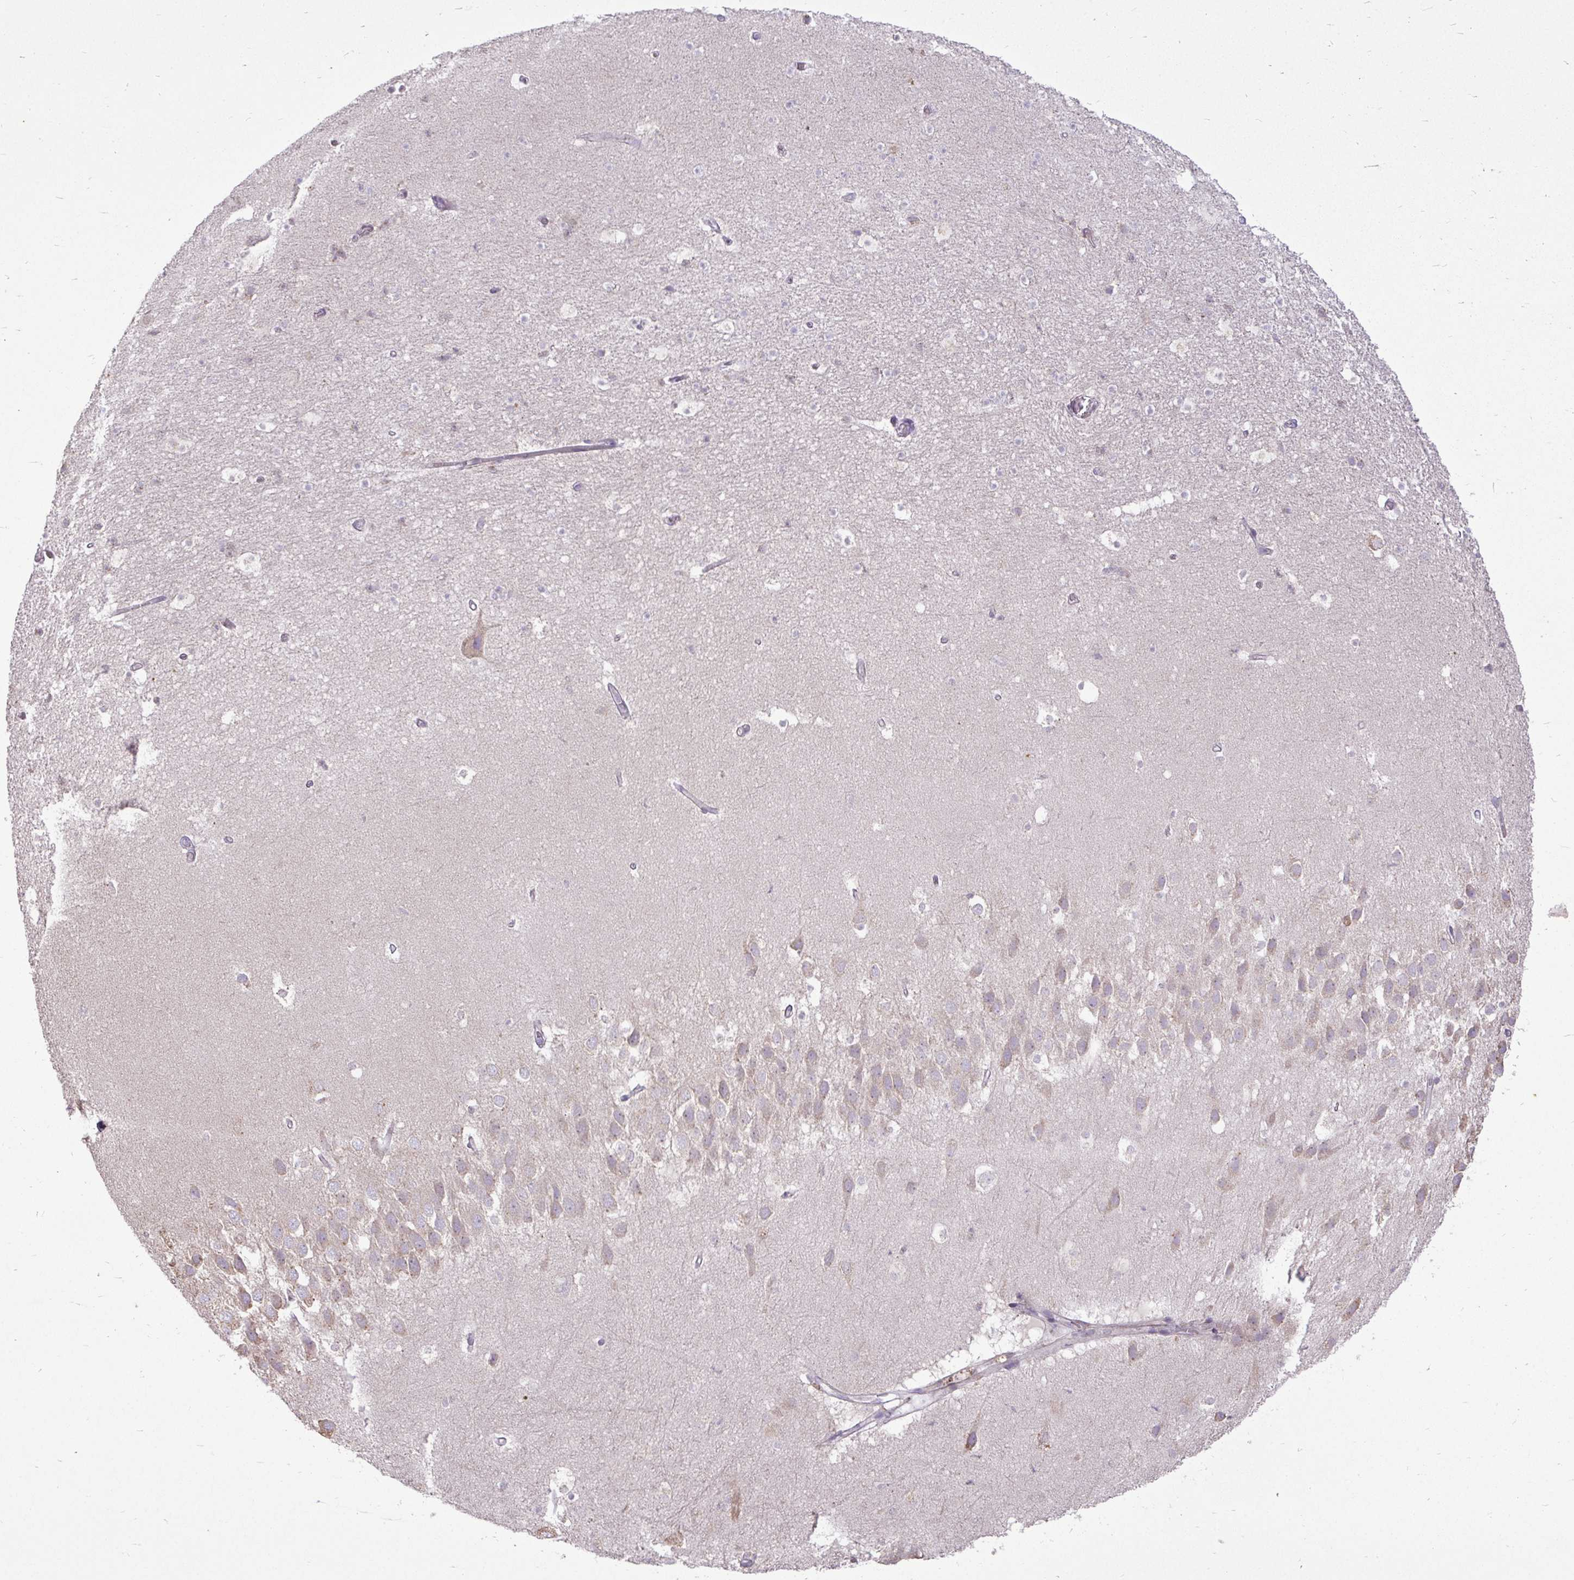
{"staining": {"intensity": "weak", "quantity": "<25%", "location": "cytoplasmic/membranous"}, "tissue": "hippocampus", "cell_type": "Glial cells", "image_type": "normal", "snomed": [{"axis": "morphology", "description": "Normal tissue, NOS"}, {"axis": "topography", "description": "Hippocampus"}], "caption": "The photomicrograph shows no staining of glial cells in unremarkable hippocampus. Brightfield microscopy of immunohistochemistry (IHC) stained with DAB (brown) and hematoxylin (blue), captured at high magnification.", "gene": "STRIP1", "patient": {"sex": "male", "age": 26}}